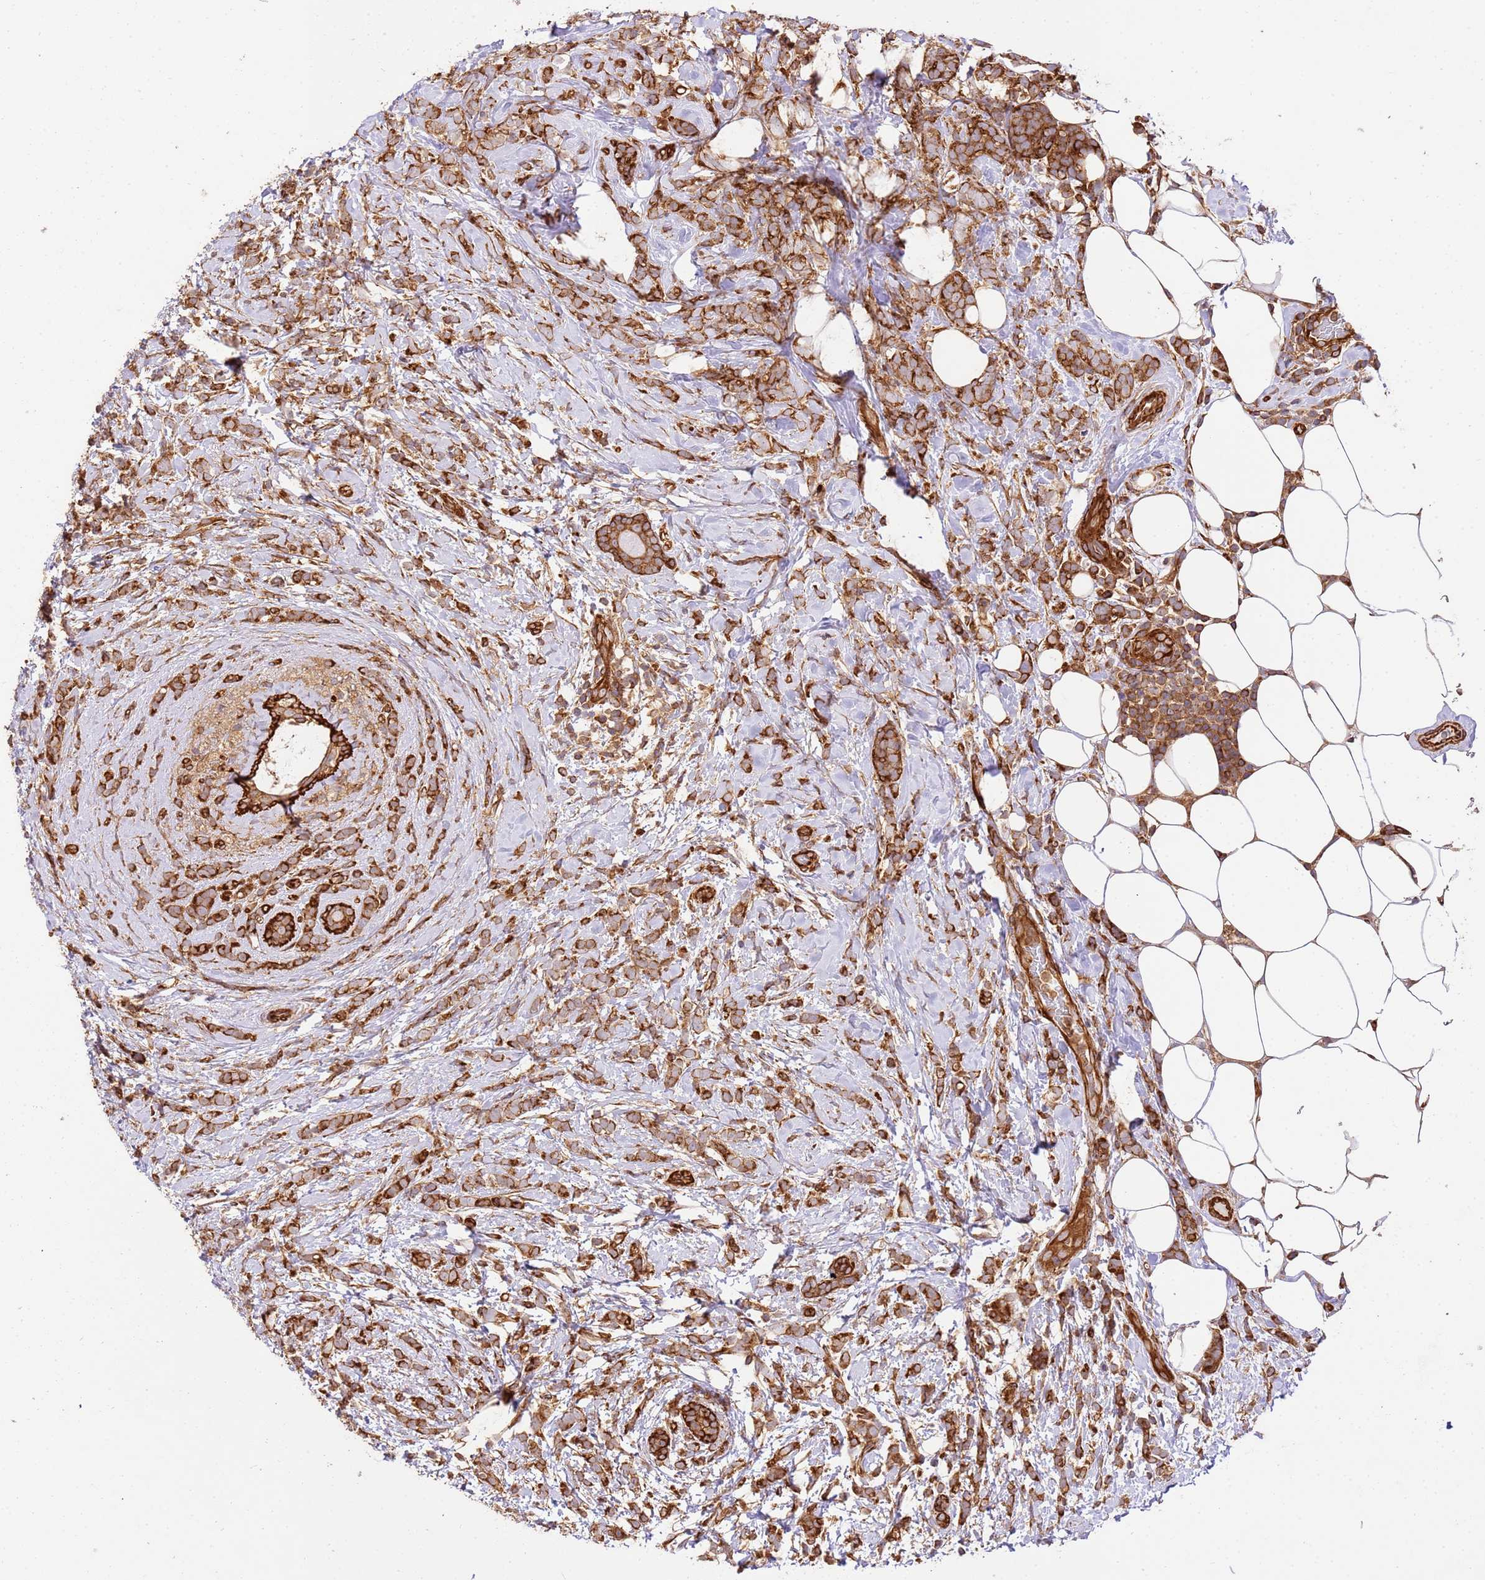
{"staining": {"intensity": "strong", "quantity": ">75%", "location": "cytoplasmic/membranous"}, "tissue": "breast cancer", "cell_type": "Tumor cells", "image_type": "cancer", "snomed": [{"axis": "morphology", "description": "Lobular carcinoma"}, {"axis": "topography", "description": "Breast"}], "caption": "Lobular carcinoma (breast) tissue shows strong cytoplasmic/membranous positivity in about >75% of tumor cells, visualized by immunohistochemistry.", "gene": "ZBTB39", "patient": {"sex": "female", "age": 58}}